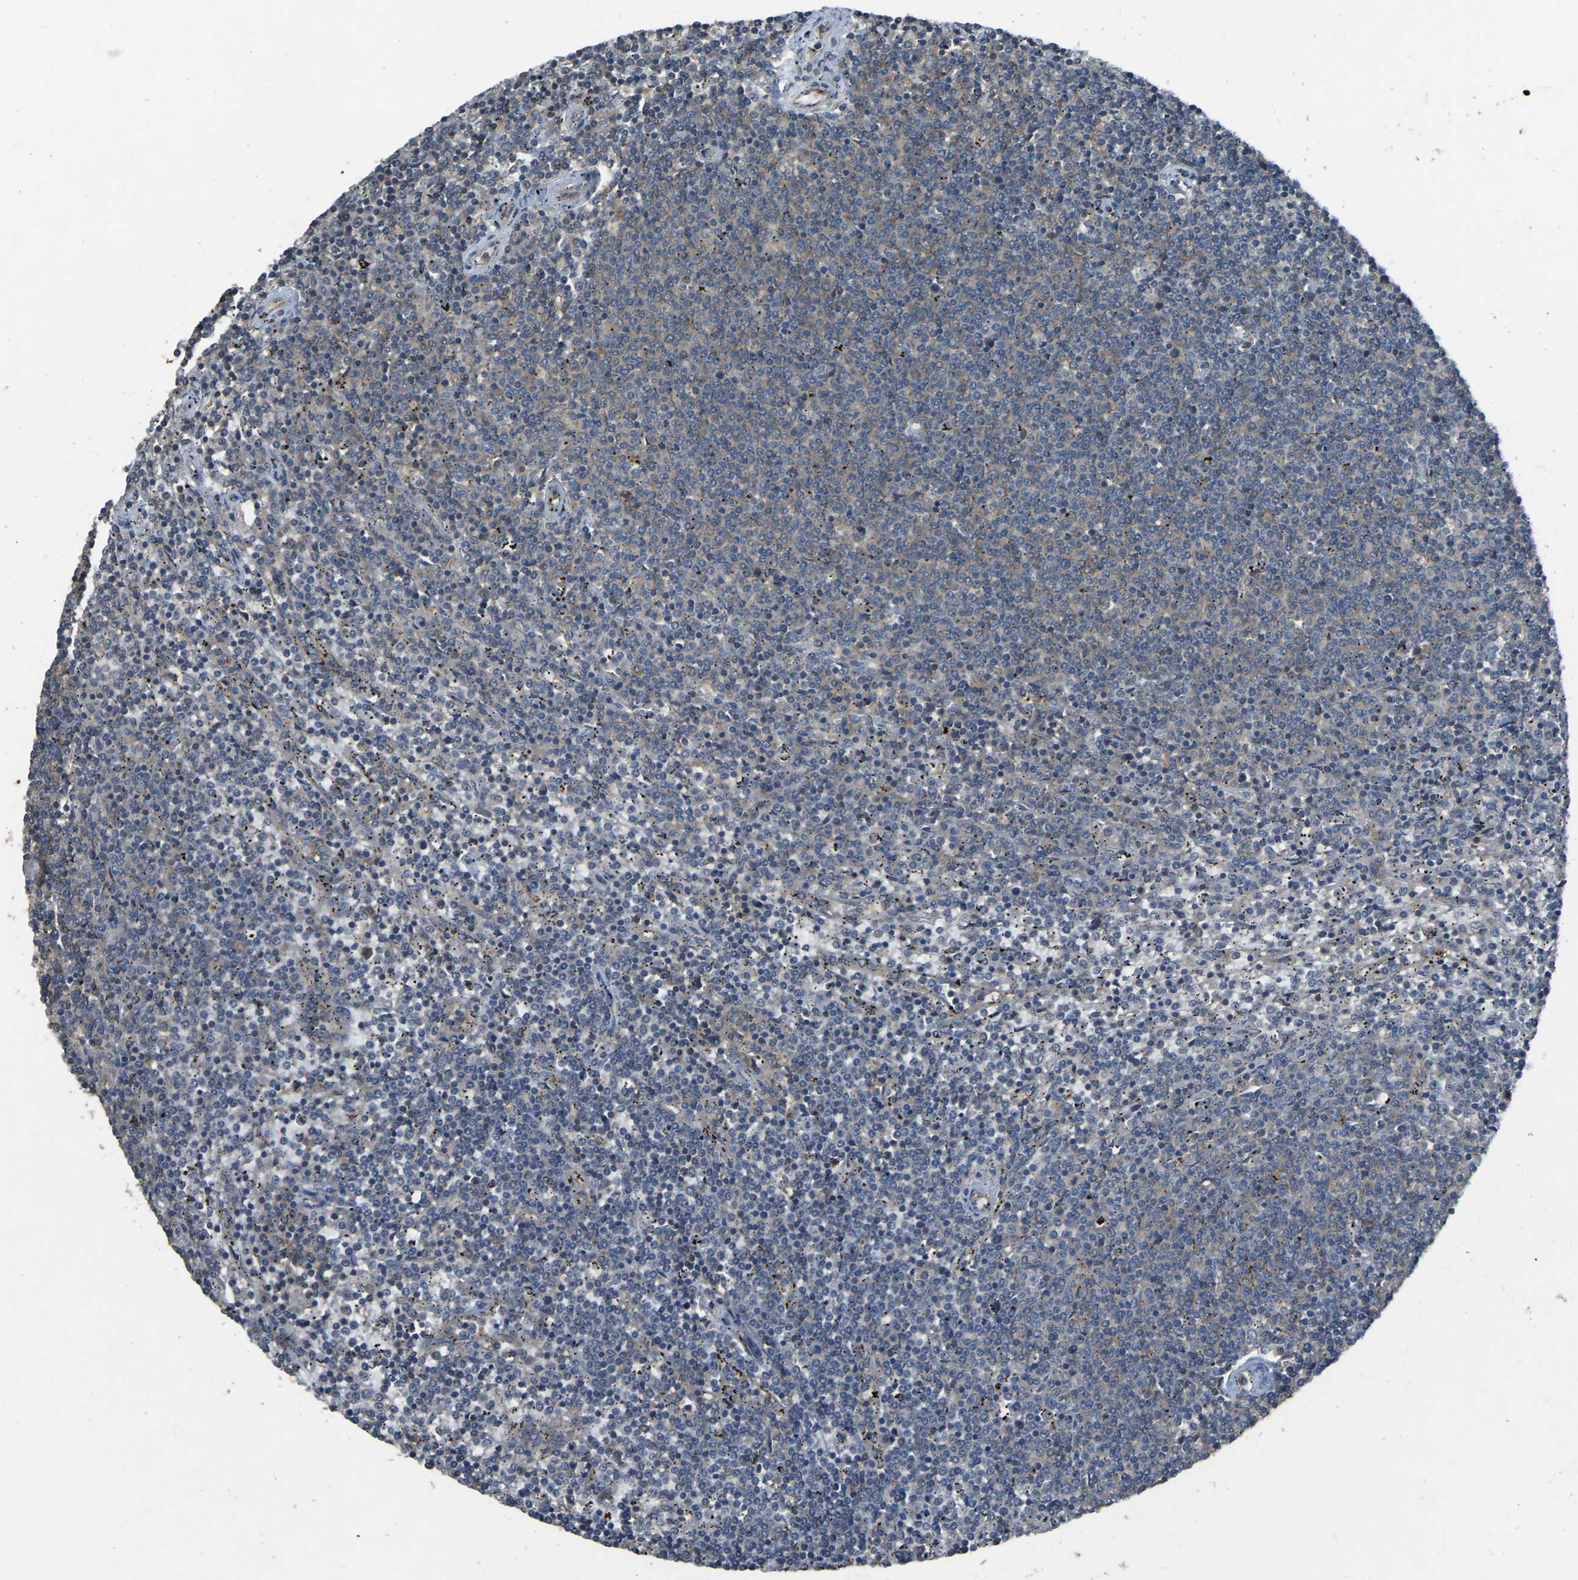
{"staining": {"intensity": "moderate", "quantity": "25%-75%", "location": "cytoplasmic/membranous"}, "tissue": "lymphoma", "cell_type": "Tumor cells", "image_type": "cancer", "snomed": [{"axis": "morphology", "description": "Malignant lymphoma, non-Hodgkin's type, Low grade"}, {"axis": "topography", "description": "Spleen"}], "caption": "Approximately 25%-75% of tumor cells in human malignant lymphoma, non-Hodgkin's type (low-grade) display moderate cytoplasmic/membranous protein positivity as visualized by brown immunohistochemical staining.", "gene": "AIMP1", "patient": {"sex": "female", "age": 50}}